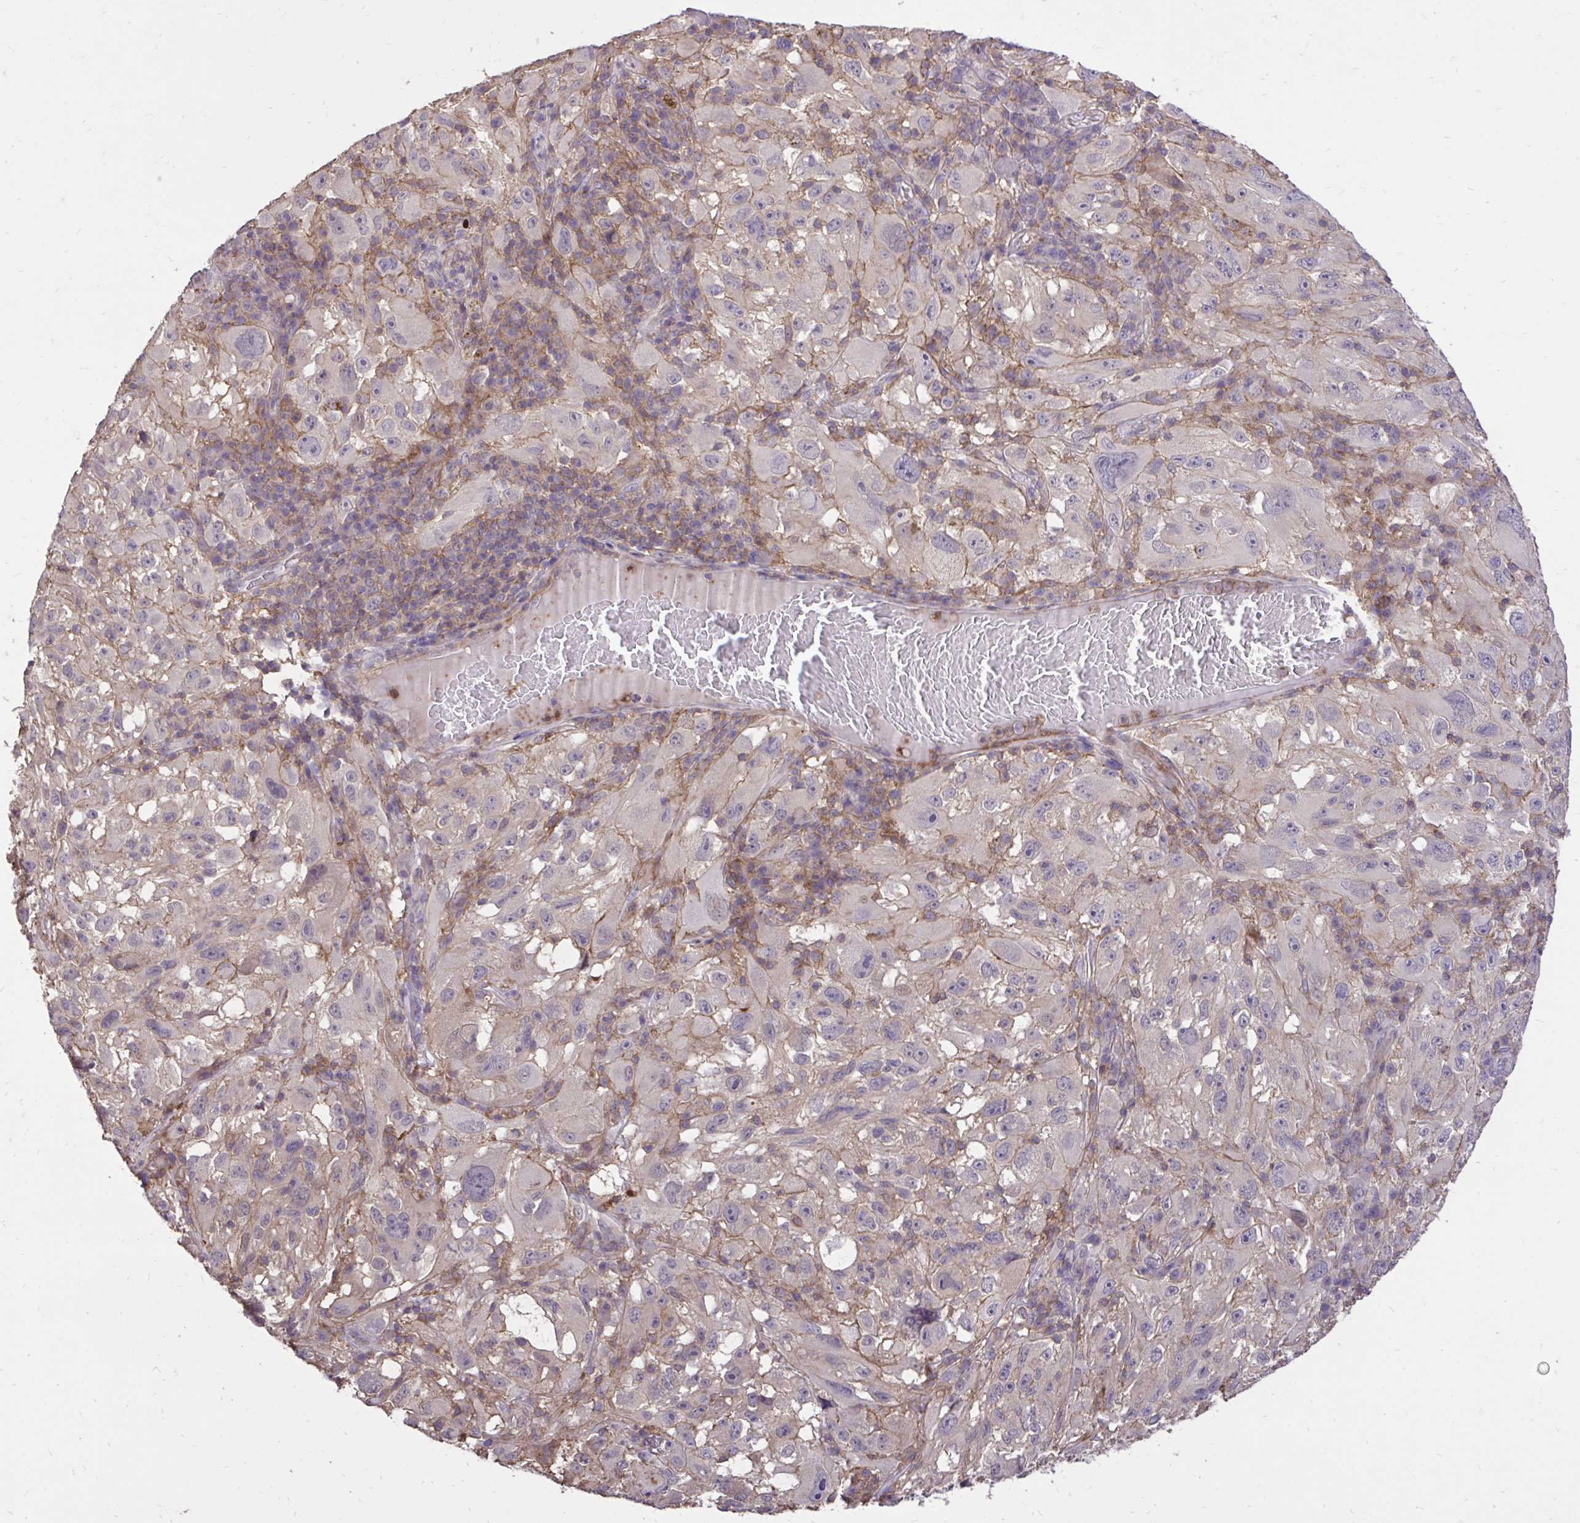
{"staining": {"intensity": "negative", "quantity": "none", "location": "none"}, "tissue": "melanoma", "cell_type": "Tumor cells", "image_type": "cancer", "snomed": [{"axis": "morphology", "description": "Malignant melanoma, NOS"}, {"axis": "topography", "description": "Skin"}], "caption": "The IHC image has no significant staining in tumor cells of melanoma tissue.", "gene": "IGFL2", "patient": {"sex": "female", "age": 71}}